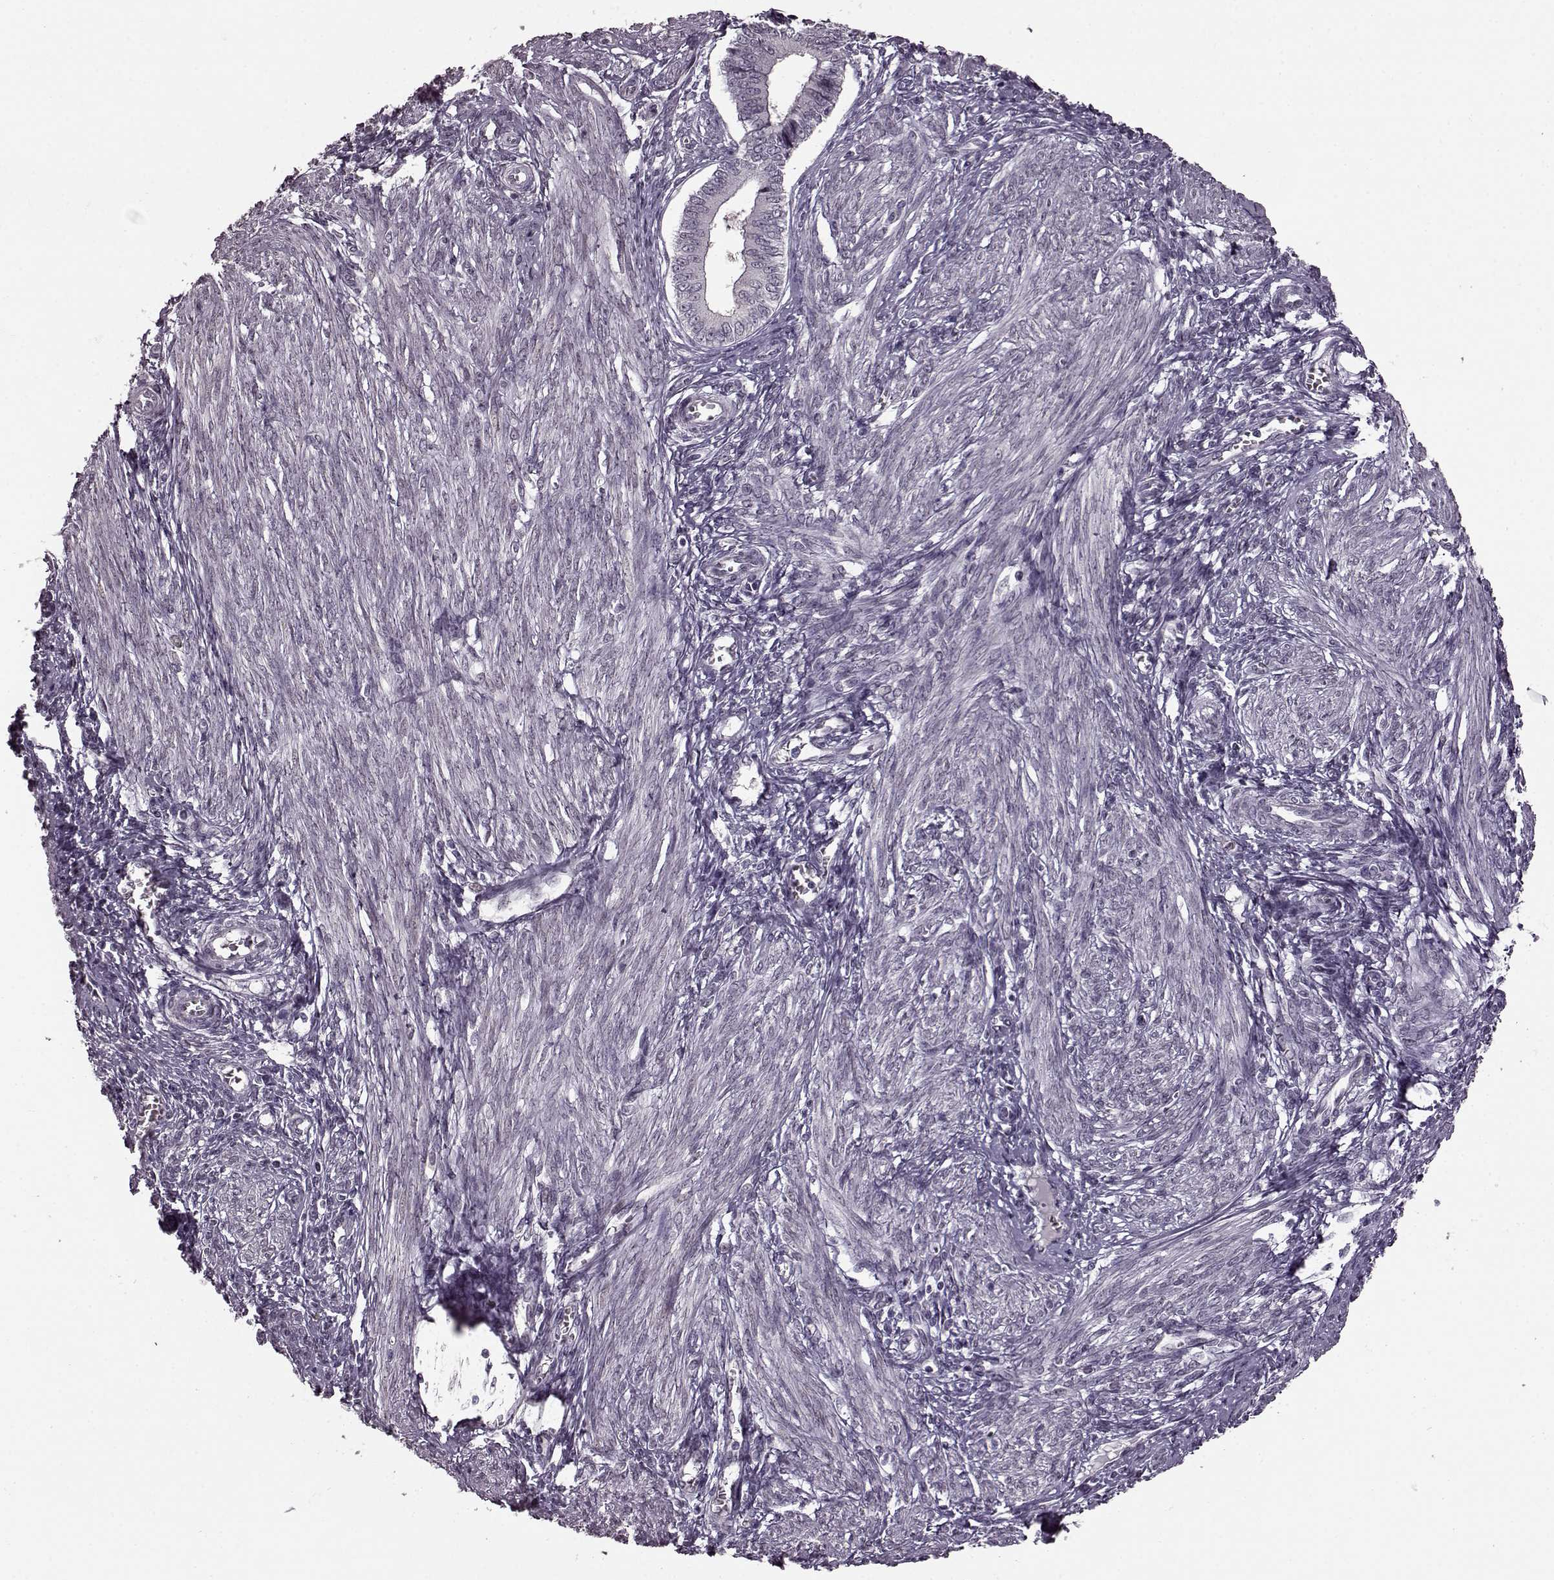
{"staining": {"intensity": "negative", "quantity": "none", "location": "none"}, "tissue": "endometrium", "cell_type": "Cells in endometrial stroma", "image_type": "normal", "snomed": [{"axis": "morphology", "description": "Normal tissue, NOS"}, {"axis": "topography", "description": "Endometrium"}], "caption": "Cells in endometrial stroma show no significant protein staining in benign endometrium.", "gene": "STX1A", "patient": {"sex": "female", "age": 42}}